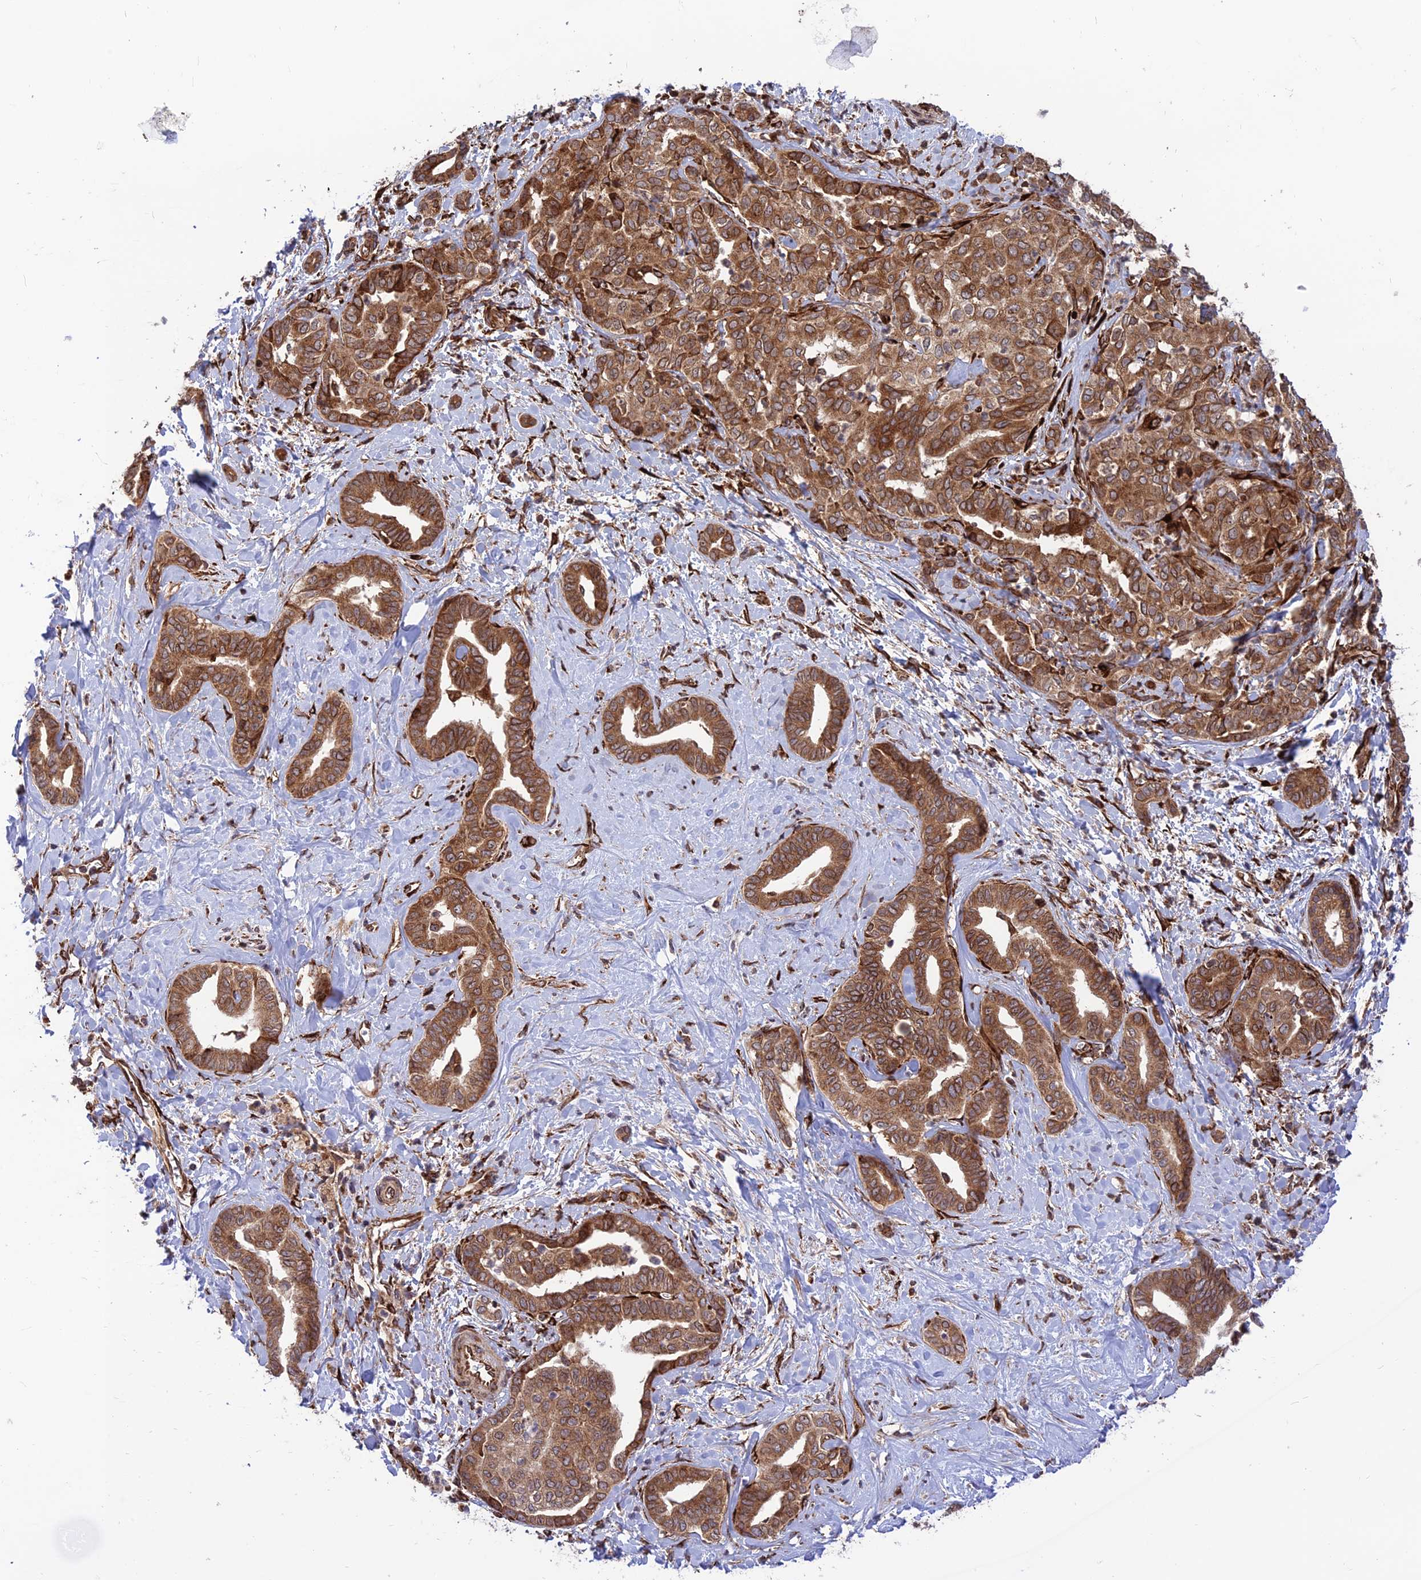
{"staining": {"intensity": "strong", "quantity": ">75%", "location": "cytoplasmic/membranous,nuclear"}, "tissue": "liver cancer", "cell_type": "Tumor cells", "image_type": "cancer", "snomed": [{"axis": "morphology", "description": "Cholangiocarcinoma"}, {"axis": "topography", "description": "Liver"}], "caption": "High-magnification brightfield microscopy of liver cancer (cholangiocarcinoma) stained with DAB (brown) and counterstained with hematoxylin (blue). tumor cells exhibit strong cytoplasmic/membranous and nuclear expression is identified in about>75% of cells.", "gene": "CRTAP", "patient": {"sex": "female", "age": 77}}